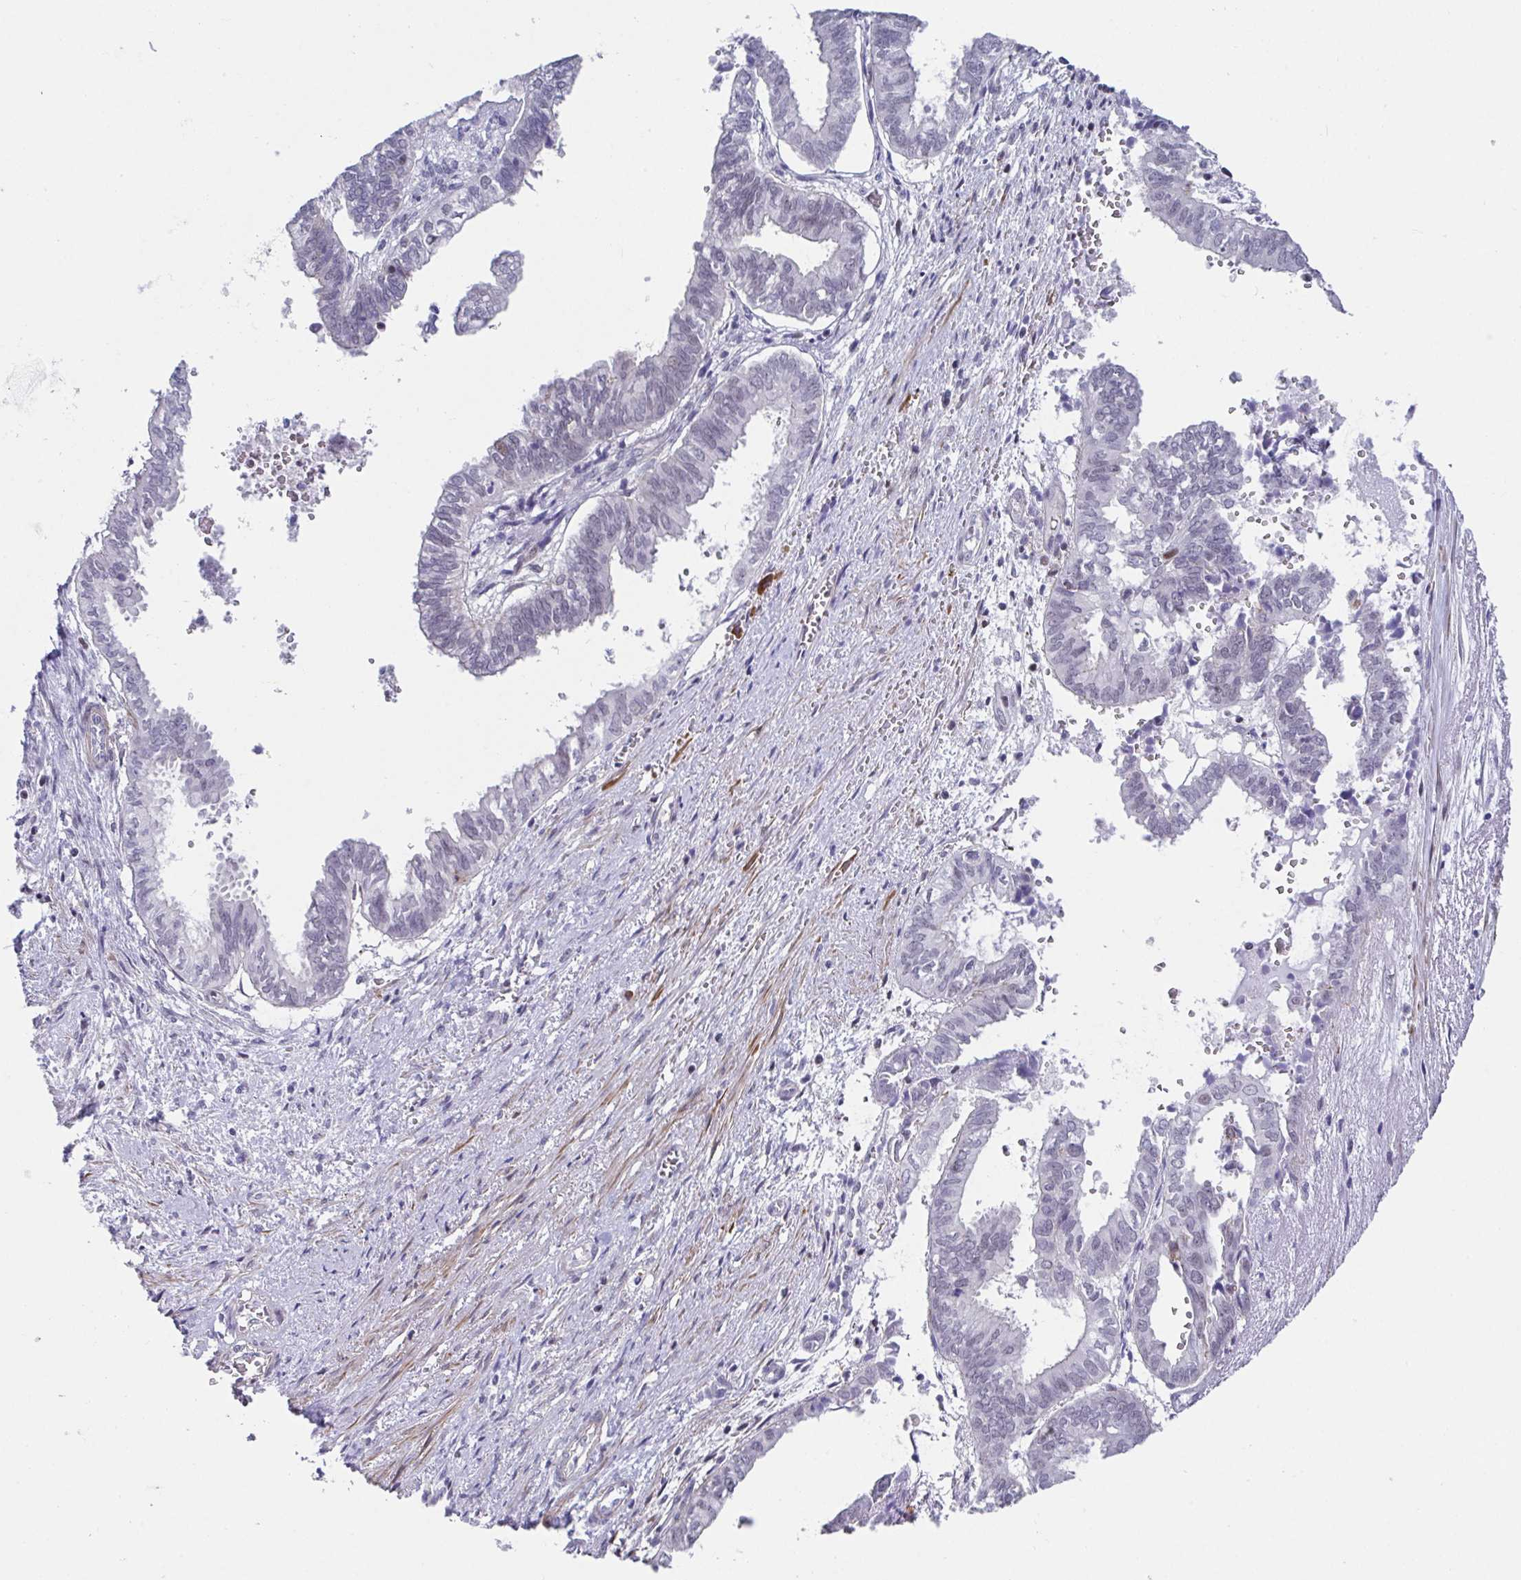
{"staining": {"intensity": "negative", "quantity": "none", "location": "none"}, "tissue": "ovarian cancer", "cell_type": "Tumor cells", "image_type": "cancer", "snomed": [{"axis": "morphology", "description": "Carcinoma, endometroid"}, {"axis": "topography", "description": "Ovary"}], "caption": "An IHC histopathology image of ovarian endometroid carcinoma is shown. There is no staining in tumor cells of ovarian endometroid carcinoma.", "gene": "WDR72", "patient": {"sex": "female", "age": 64}}